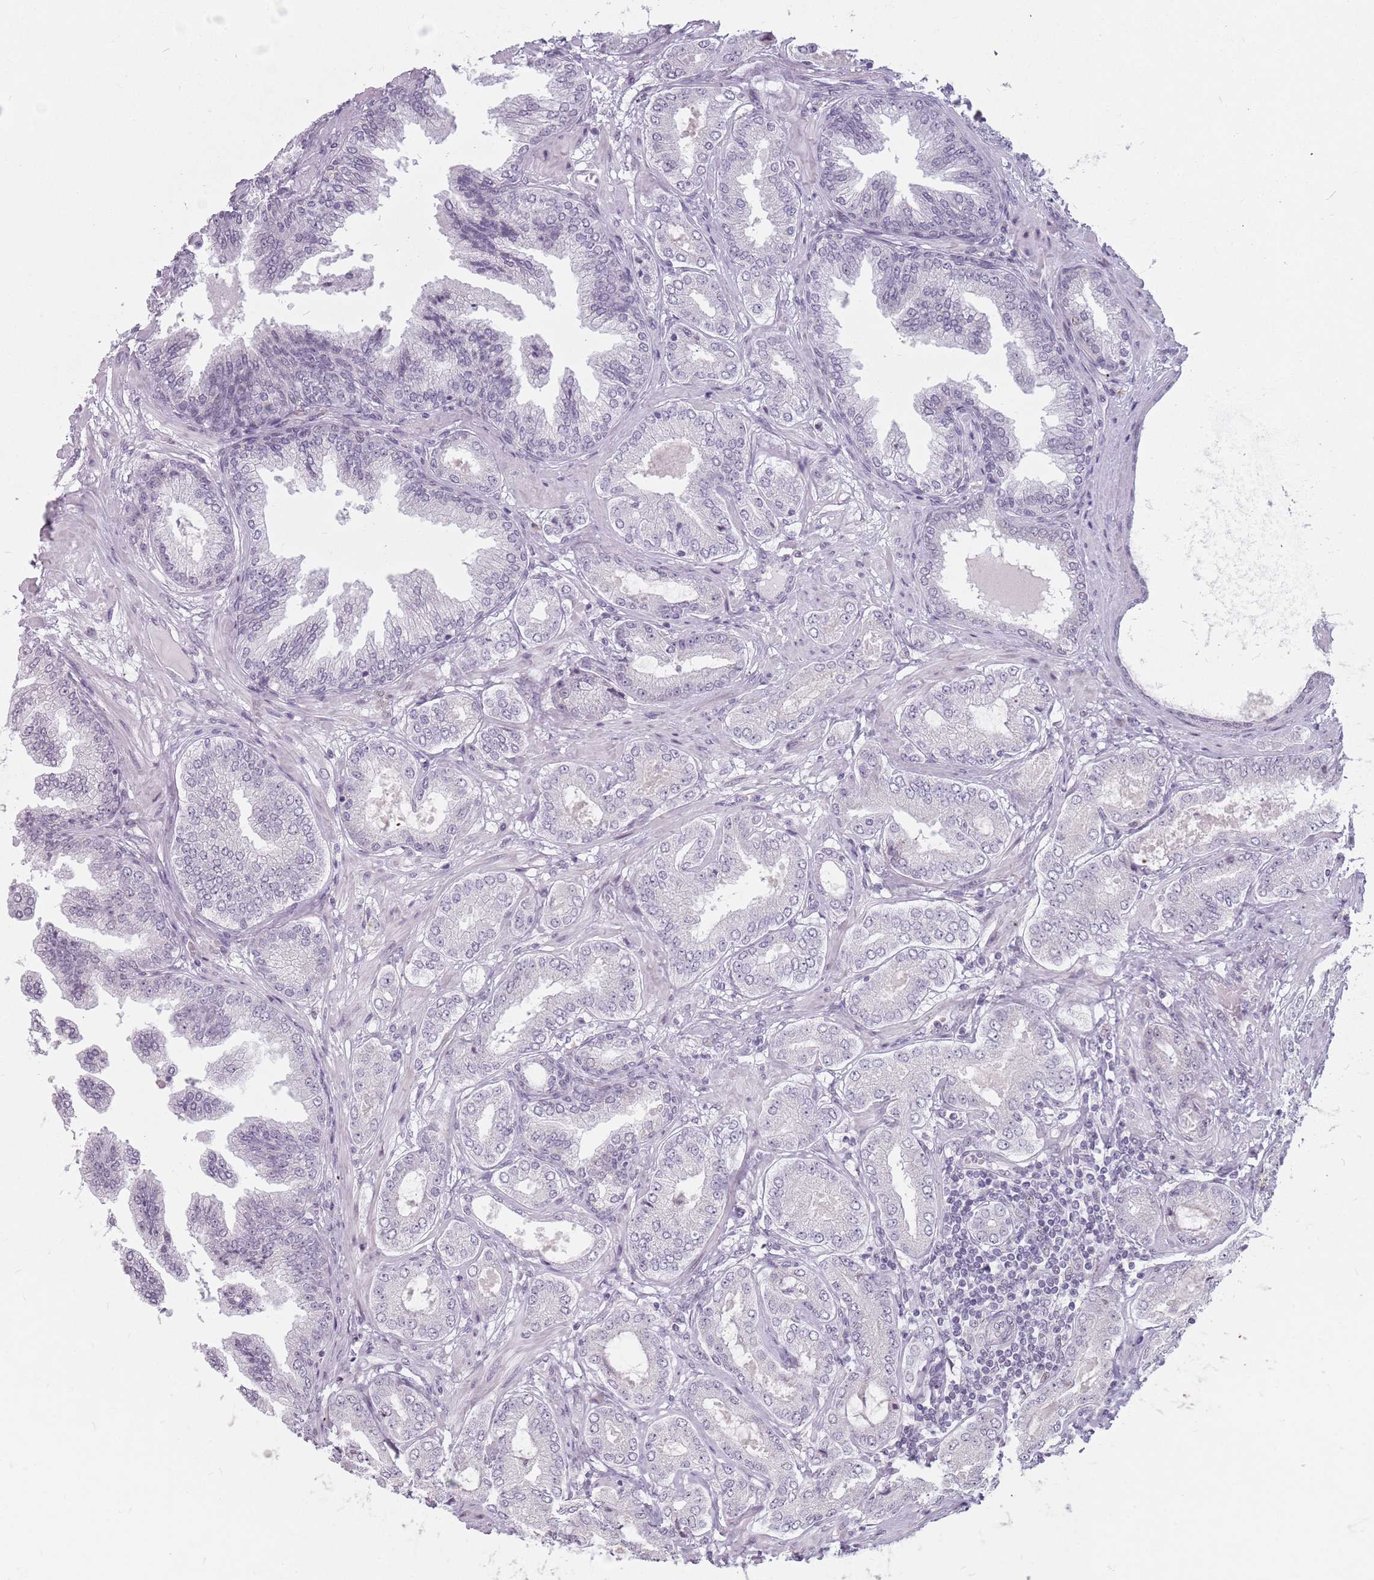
{"staining": {"intensity": "negative", "quantity": "none", "location": "none"}, "tissue": "prostate cancer", "cell_type": "Tumor cells", "image_type": "cancer", "snomed": [{"axis": "morphology", "description": "Adenocarcinoma, Low grade"}, {"axis": "topography", "description": "Prostate"}], "caption": "This image is of prostate adenocarcinoma (low-grade) stained with IHC to label a protein in brown with the nuclei are counter-stained blue. There is no expression in tumor cells. (Immunohistochemistry, brightfield microscopy, high magnification).", "gene": "PTCHD1", "patient": {"sex": "male", "age": 63}}